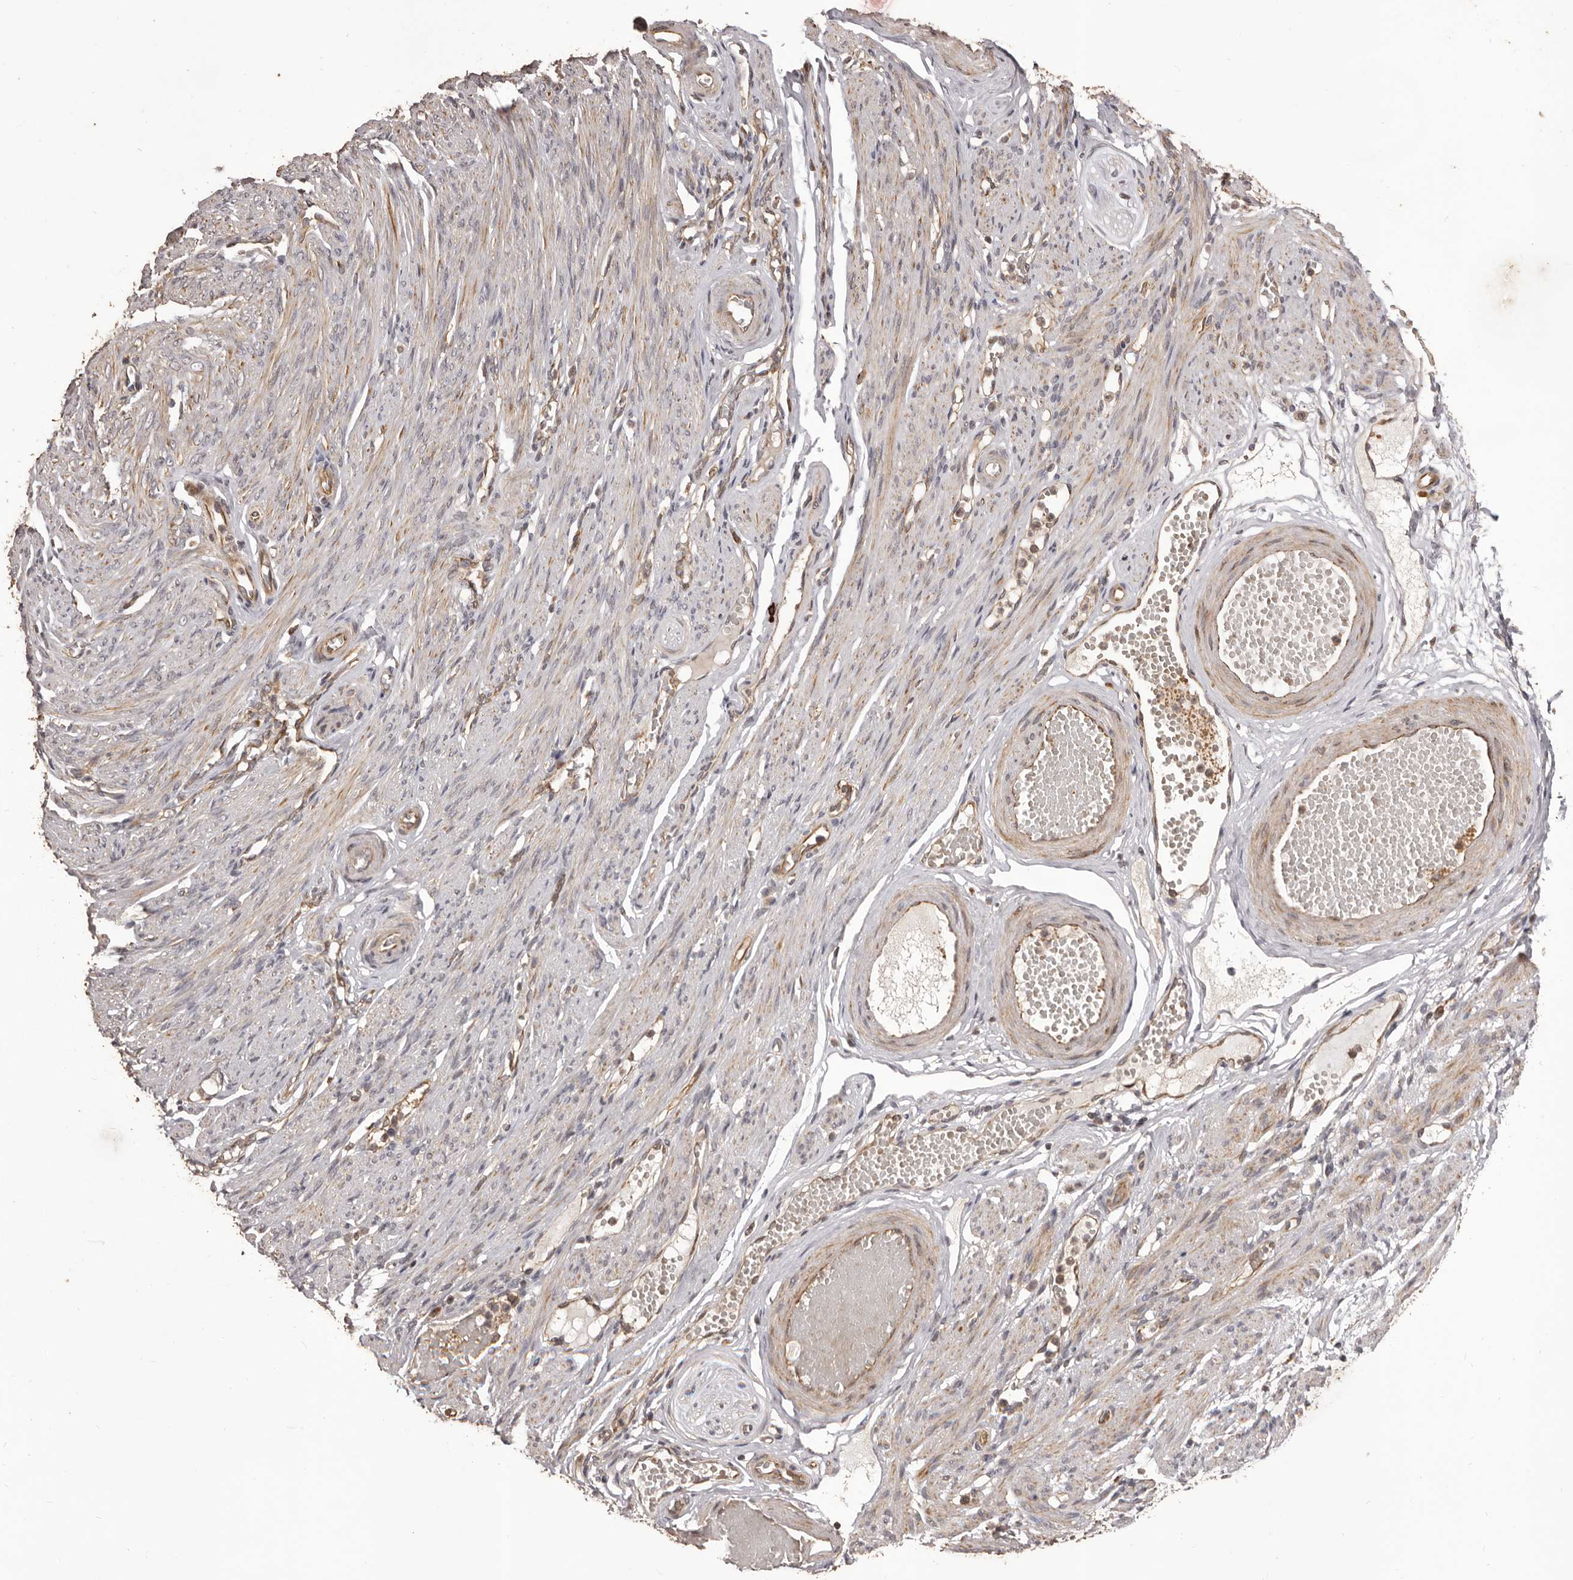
{"staining": {"intensity": "moderate", "quantity": ">75%", "location": "cytoplasmic/membranous"}, "tissue": "adipose tissue", "cell_type": "Adipocytes", "image_type": "normal", "snomed": [{"axis": "morphology", "description": "Normal tissue, NOS"}, {"axis": "topography", "description": "Smooth muscle"}, {"axis": "topography", "description": "Peripheral nerve tissue"}], "caption": "Adipocytes show medium levels of moderate cytoplasmic/membranous expression in about >75% of cells in normal human adipose tissue.", "gene": "QRSL1", "patient": {"sex": "female", "age": 39}}